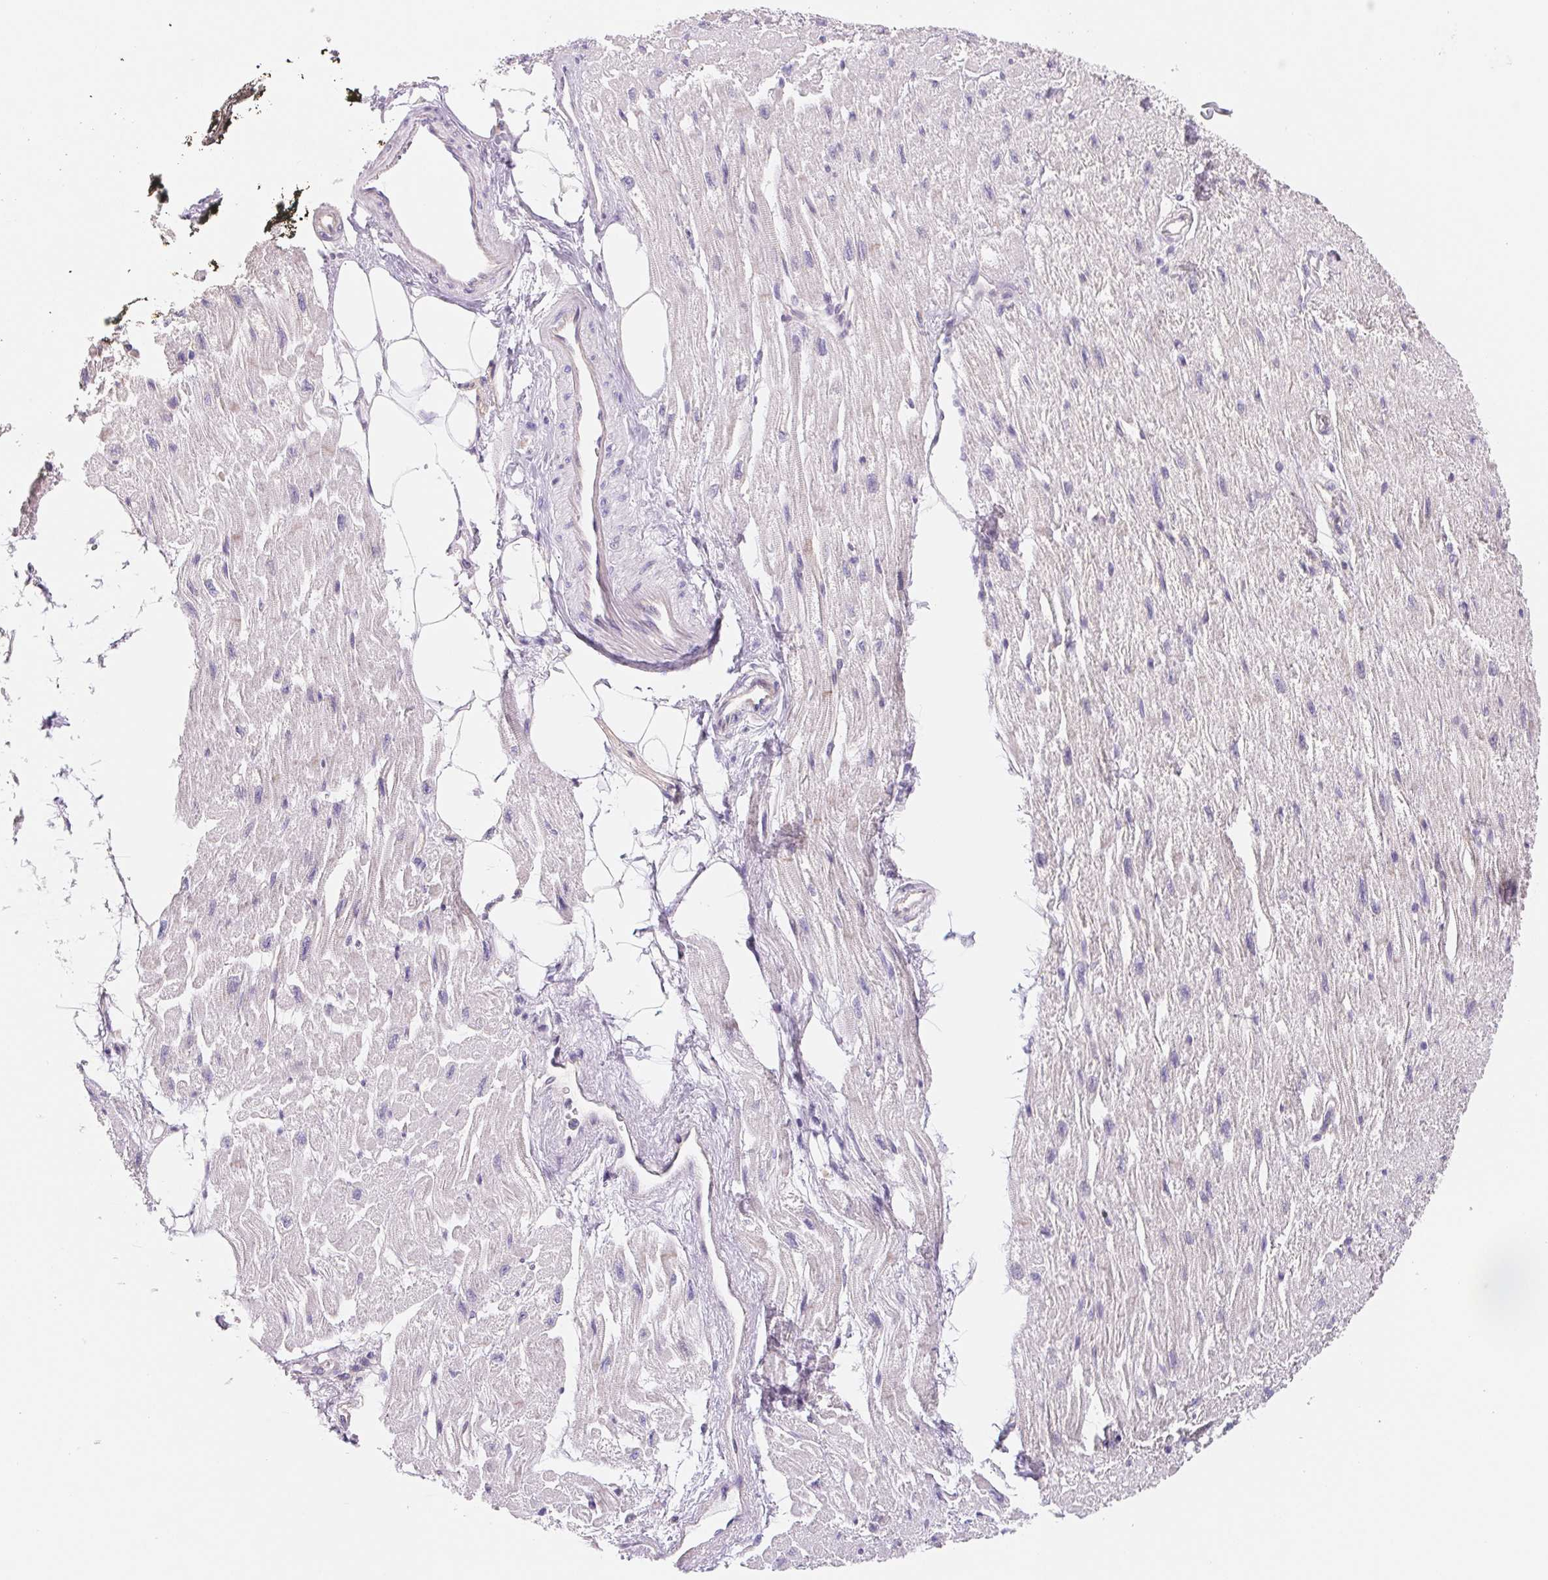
{"staining": {"intensity": "weak", "quantity": "<25%", "location": "cytoplasmic/membranous"}, "tissue": "heart muscle", "cell_type": "Cardiomyocytes", "image_type": "normal", "snomed": [{"axis": "morphology", "description": "Normal tissue, NOS"}, {"axis": "topography", "description": "Heart"}], "caption": "An IHC histopathology image of normal heart muscle is shown. There is no staining in cardiomyocytes of heart muscle.", "gene": "CTNND2", "patient": {"sex": "female", "age": 62}}